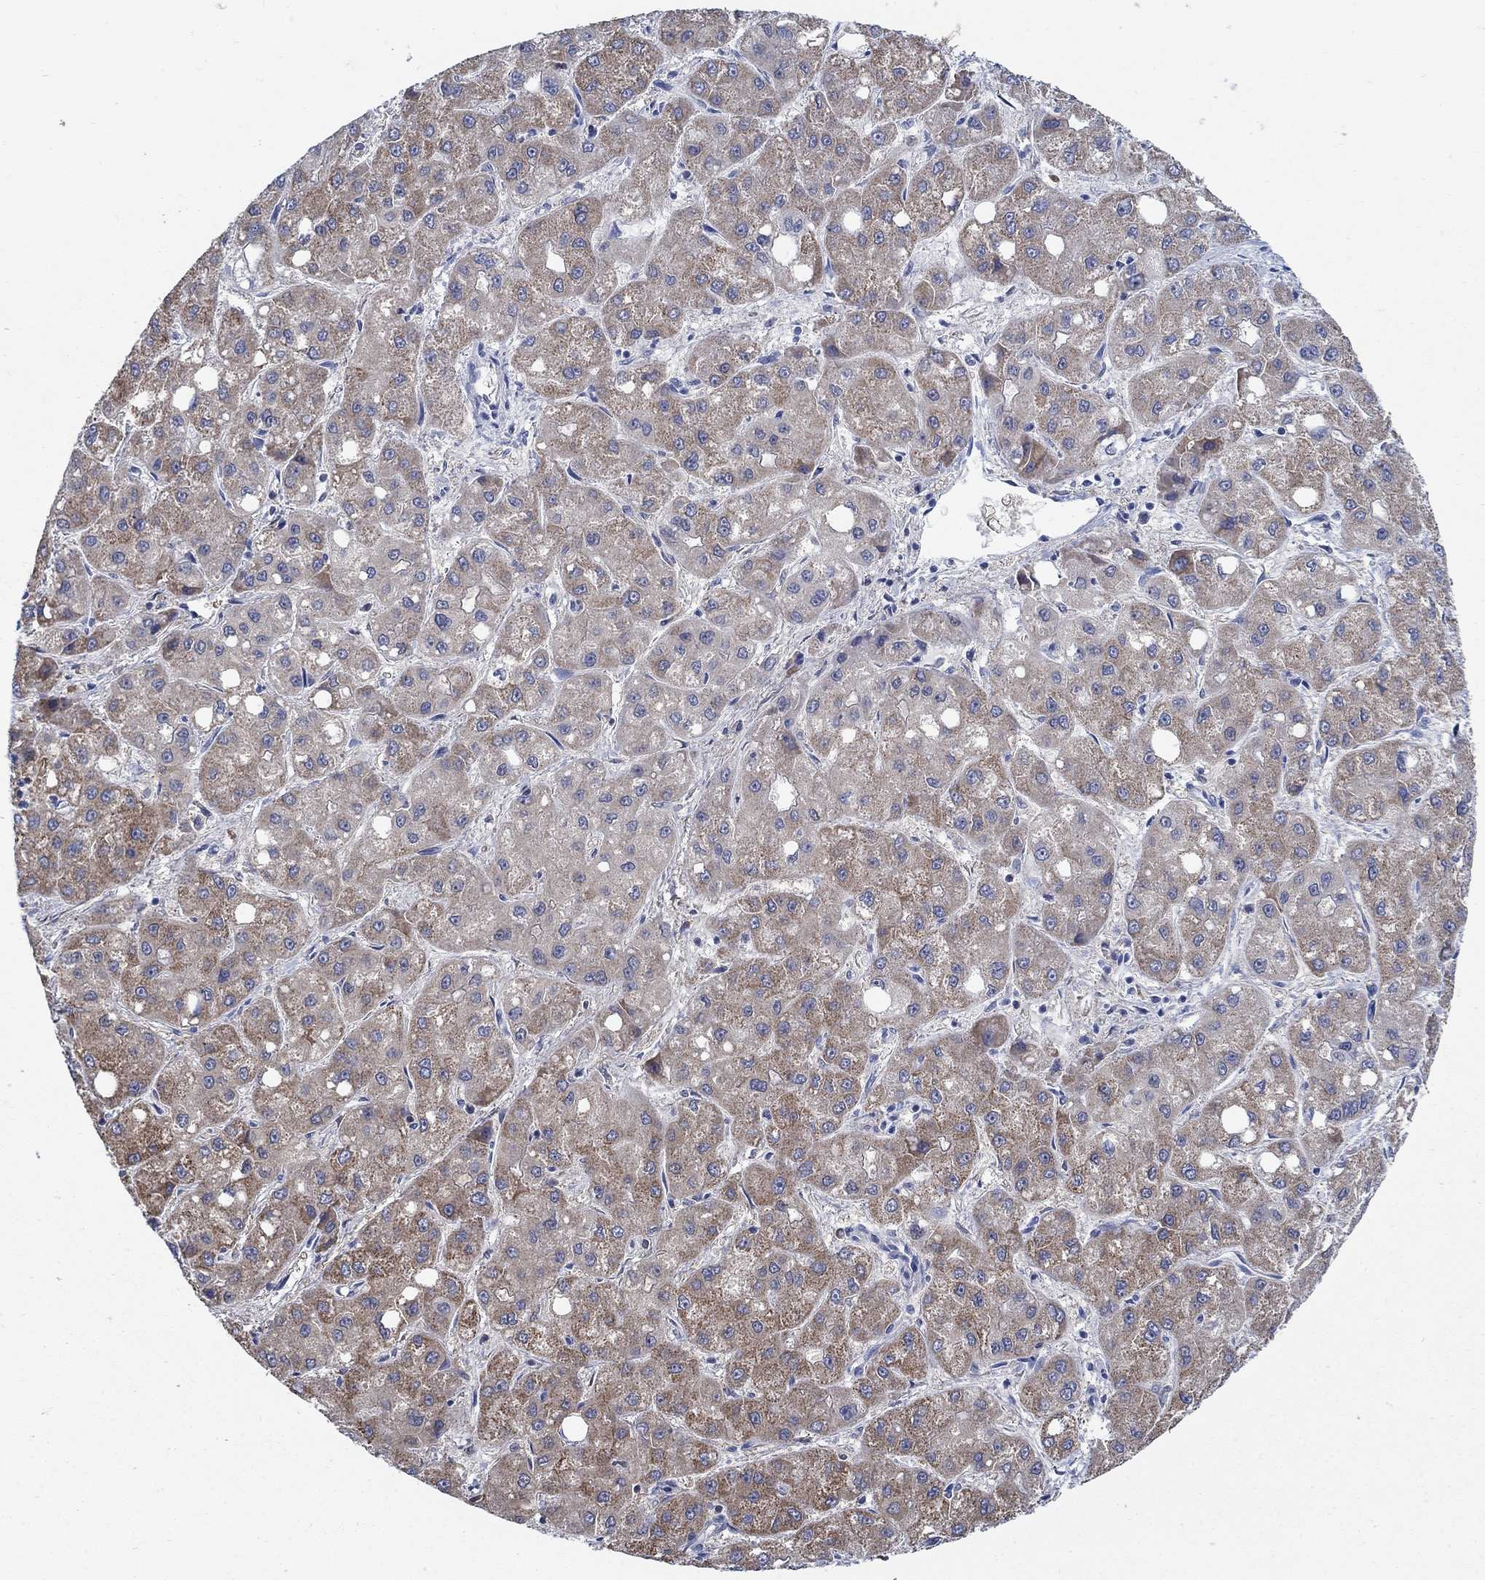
{"staining": {"intensity": "moderate", "quantity": "25%-75%", "location": "cytoplasmic/membranous"}, "tissue": "liver cancer", "cell_type": "Tumor cells", "image_type": "cancer", "snomed": [{"axis": "morphology", "description": "Carcinoma, Hepatocellular, NOS"}, {"axis": "topography", "description": "Liver"}], "caption": "This histopathology image displays IHC staining of human liver cancer, with medium moderate cytoplasmic/membranous staining in approximately 25%-75% of tumor cells.", "gene": "ZDHHC14", "patient": {"sex": "male", "age": 73}}